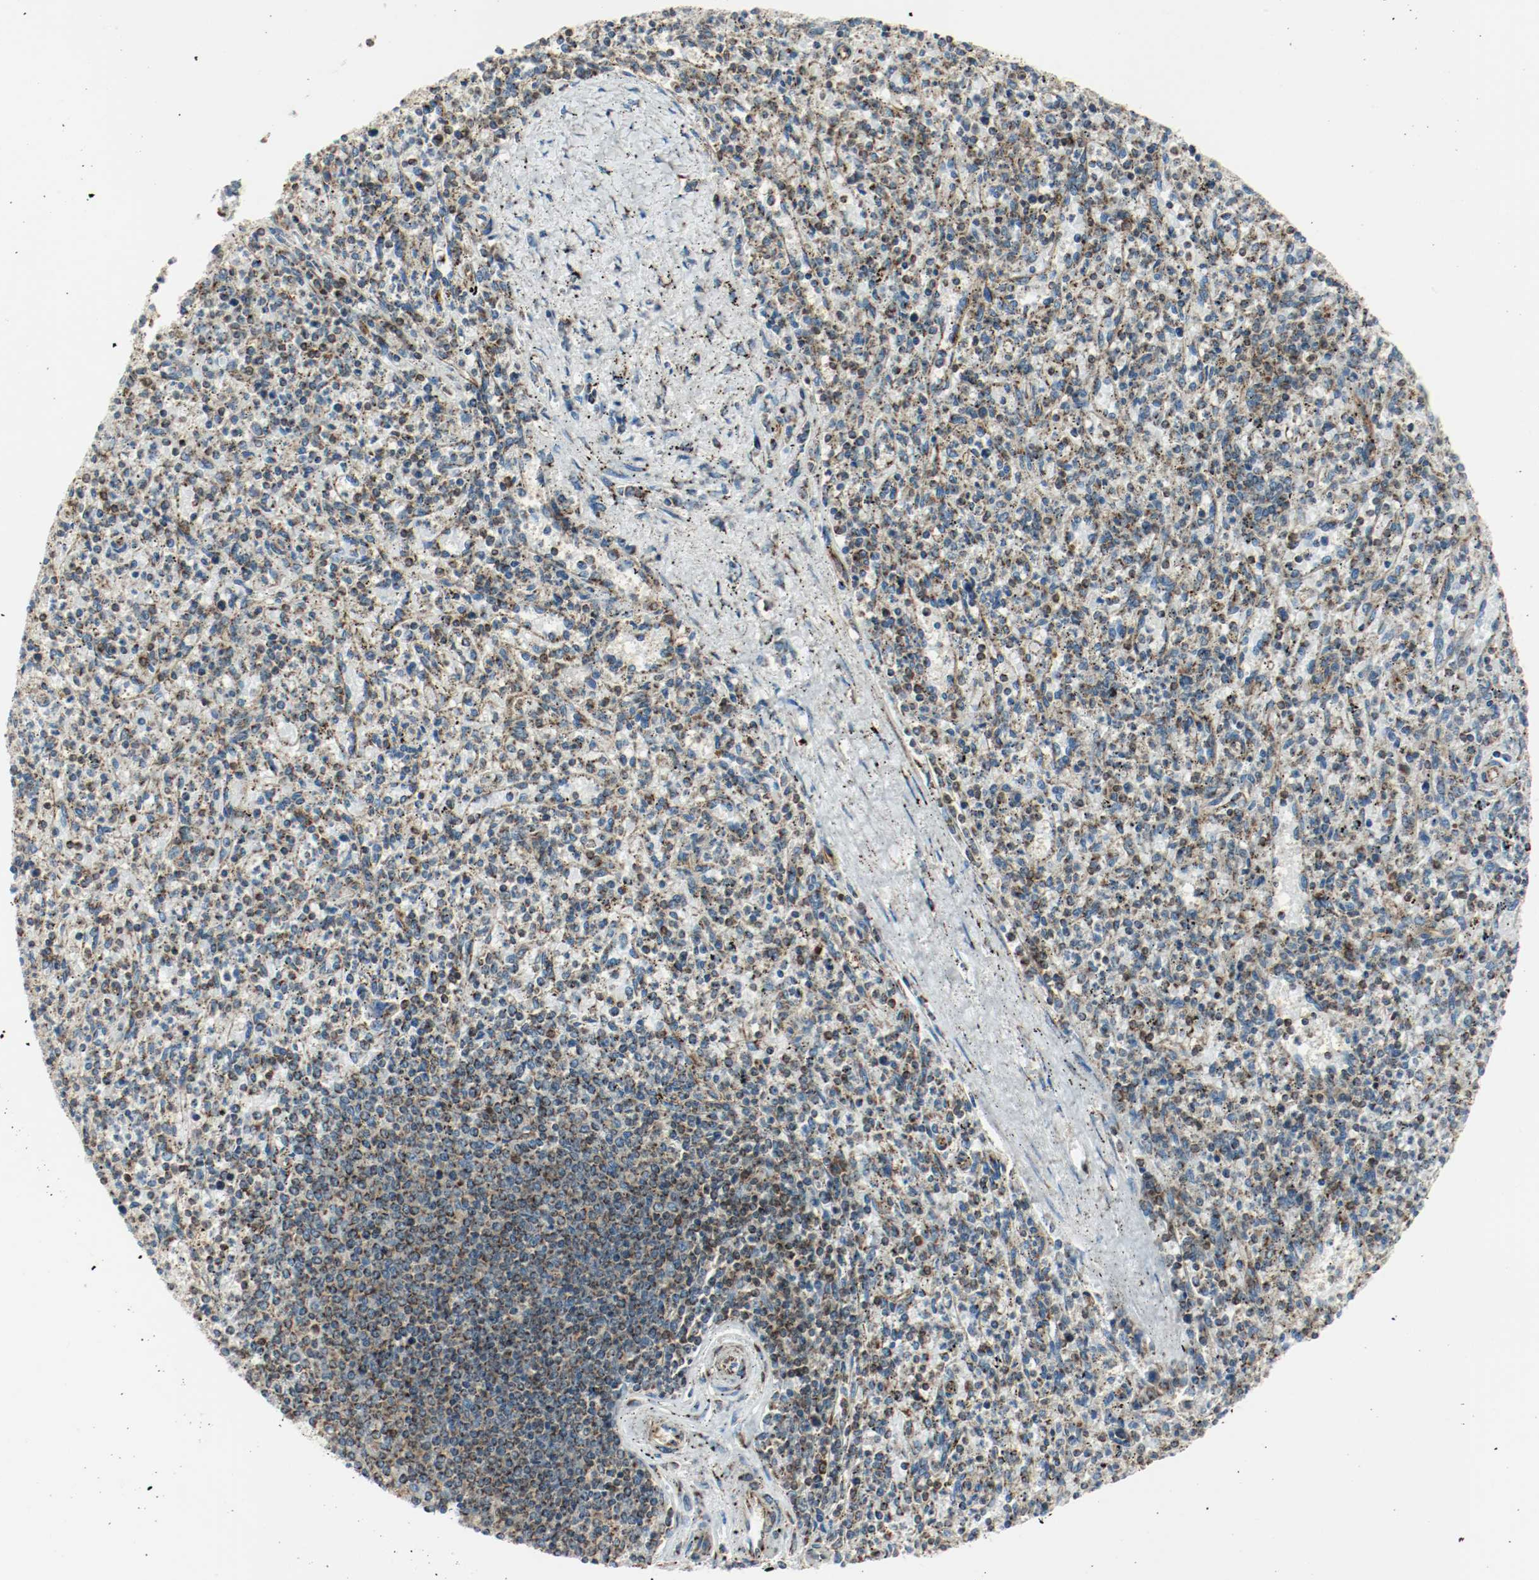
{"staining": {"intensity": "strong", "quantity": "25%-75%", "location": "cytoplasmic/membranous"}, "tissue": "spleen", "cell_type": "Cells in red pulp", "image_type": "normal", "snomed": [{"axis": "morphology", "description": "Normal tissue, NOS"}, {"axis": "topography", "description": "Spleen"}], "caption": "IHC (DAB) staining of unremarkable human spleen reveals strong cytoplasmic/membranous protein expression in approximately 25%-75% of cells in red pulp.", "gene": "PLCG1", "patient": {"sex": "male", "age": 72}}